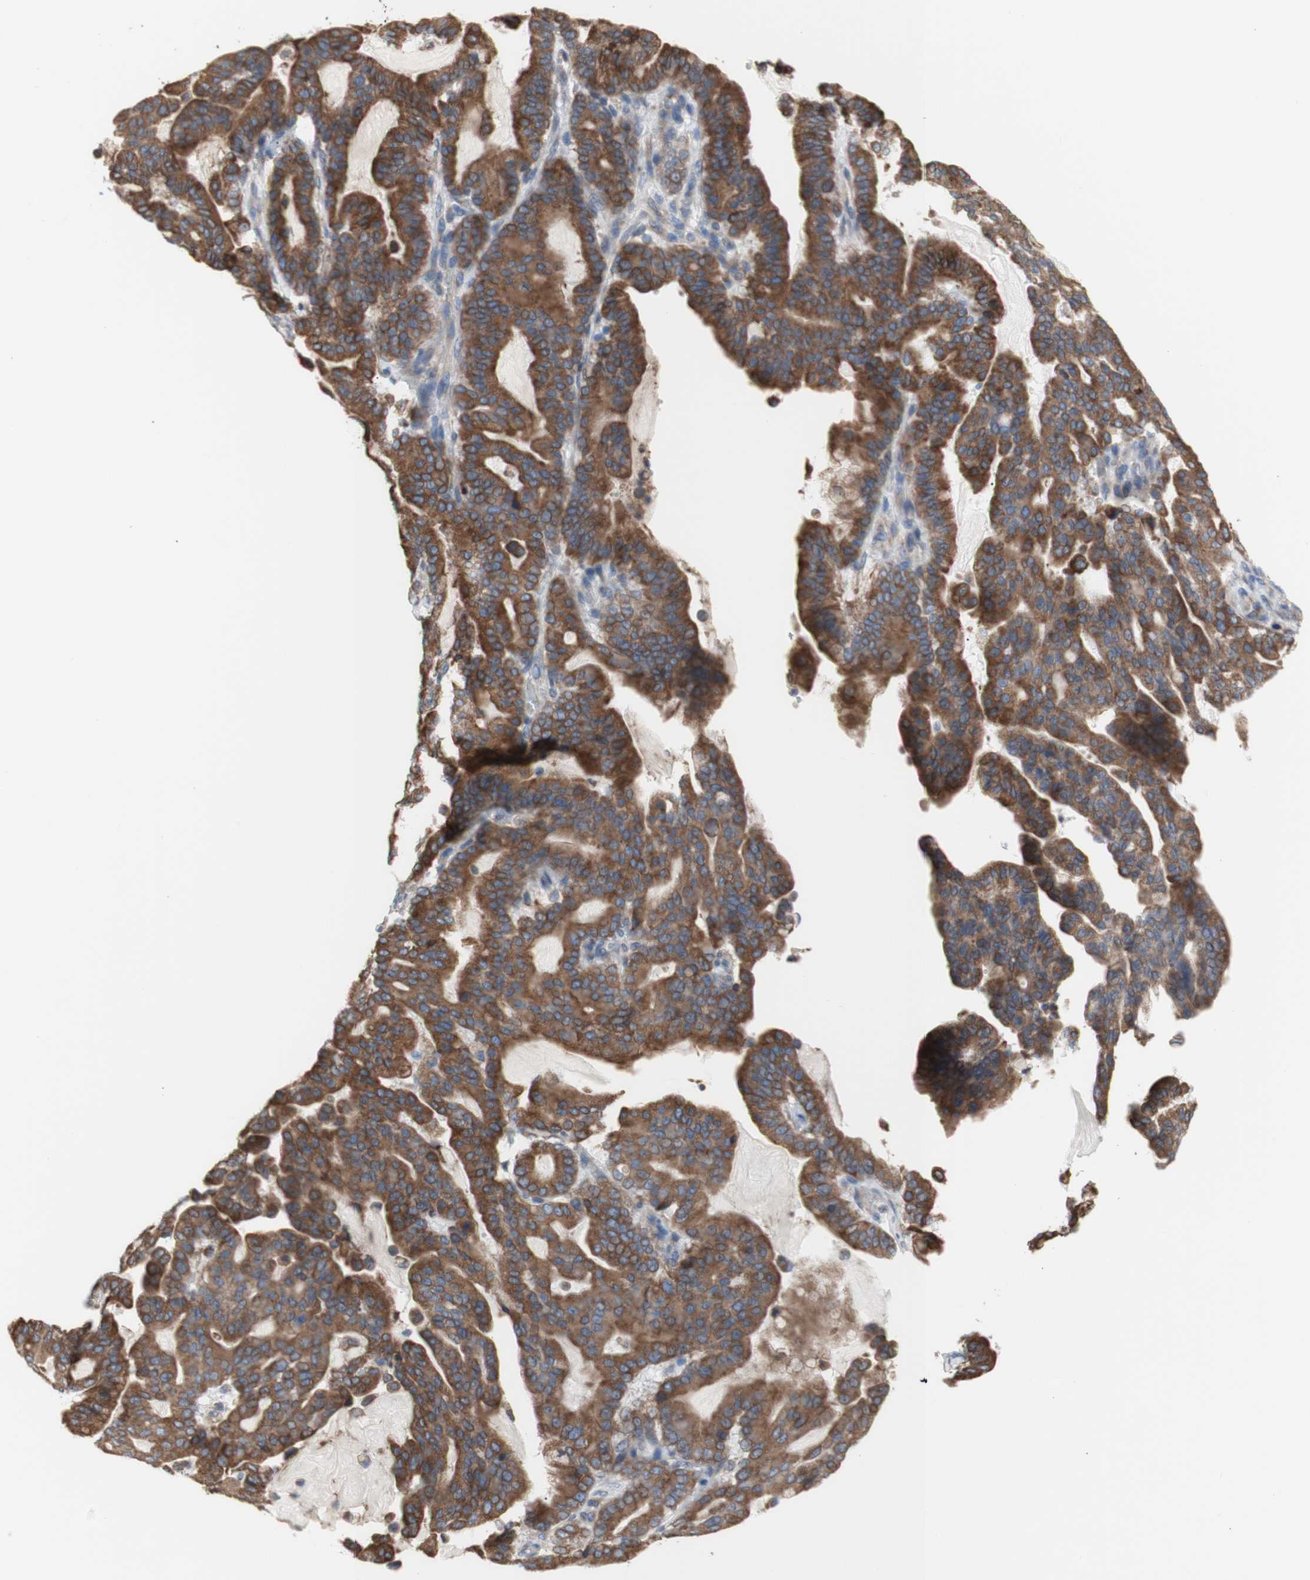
{"staining": {"intensity": "strong", "quantity": ">75%", "location": "cytoplasmic/membranous"}, "tissue": "pancreatic cancer", "cell_type": "Tumor cells", "image_type": "cancer", "snomed": [{"axis": "morphology", "description": "Adenocarcinoma, NOS"}, {"axis": "topography", "description": "Pancreas"}], "caption": "Pancreatic cancer stained for a protein displays strong cytoplasmic/membranous positivity in tumor cells.", "gene": "ERLIN1", "patient": {"sex": "male", "age": 63}}